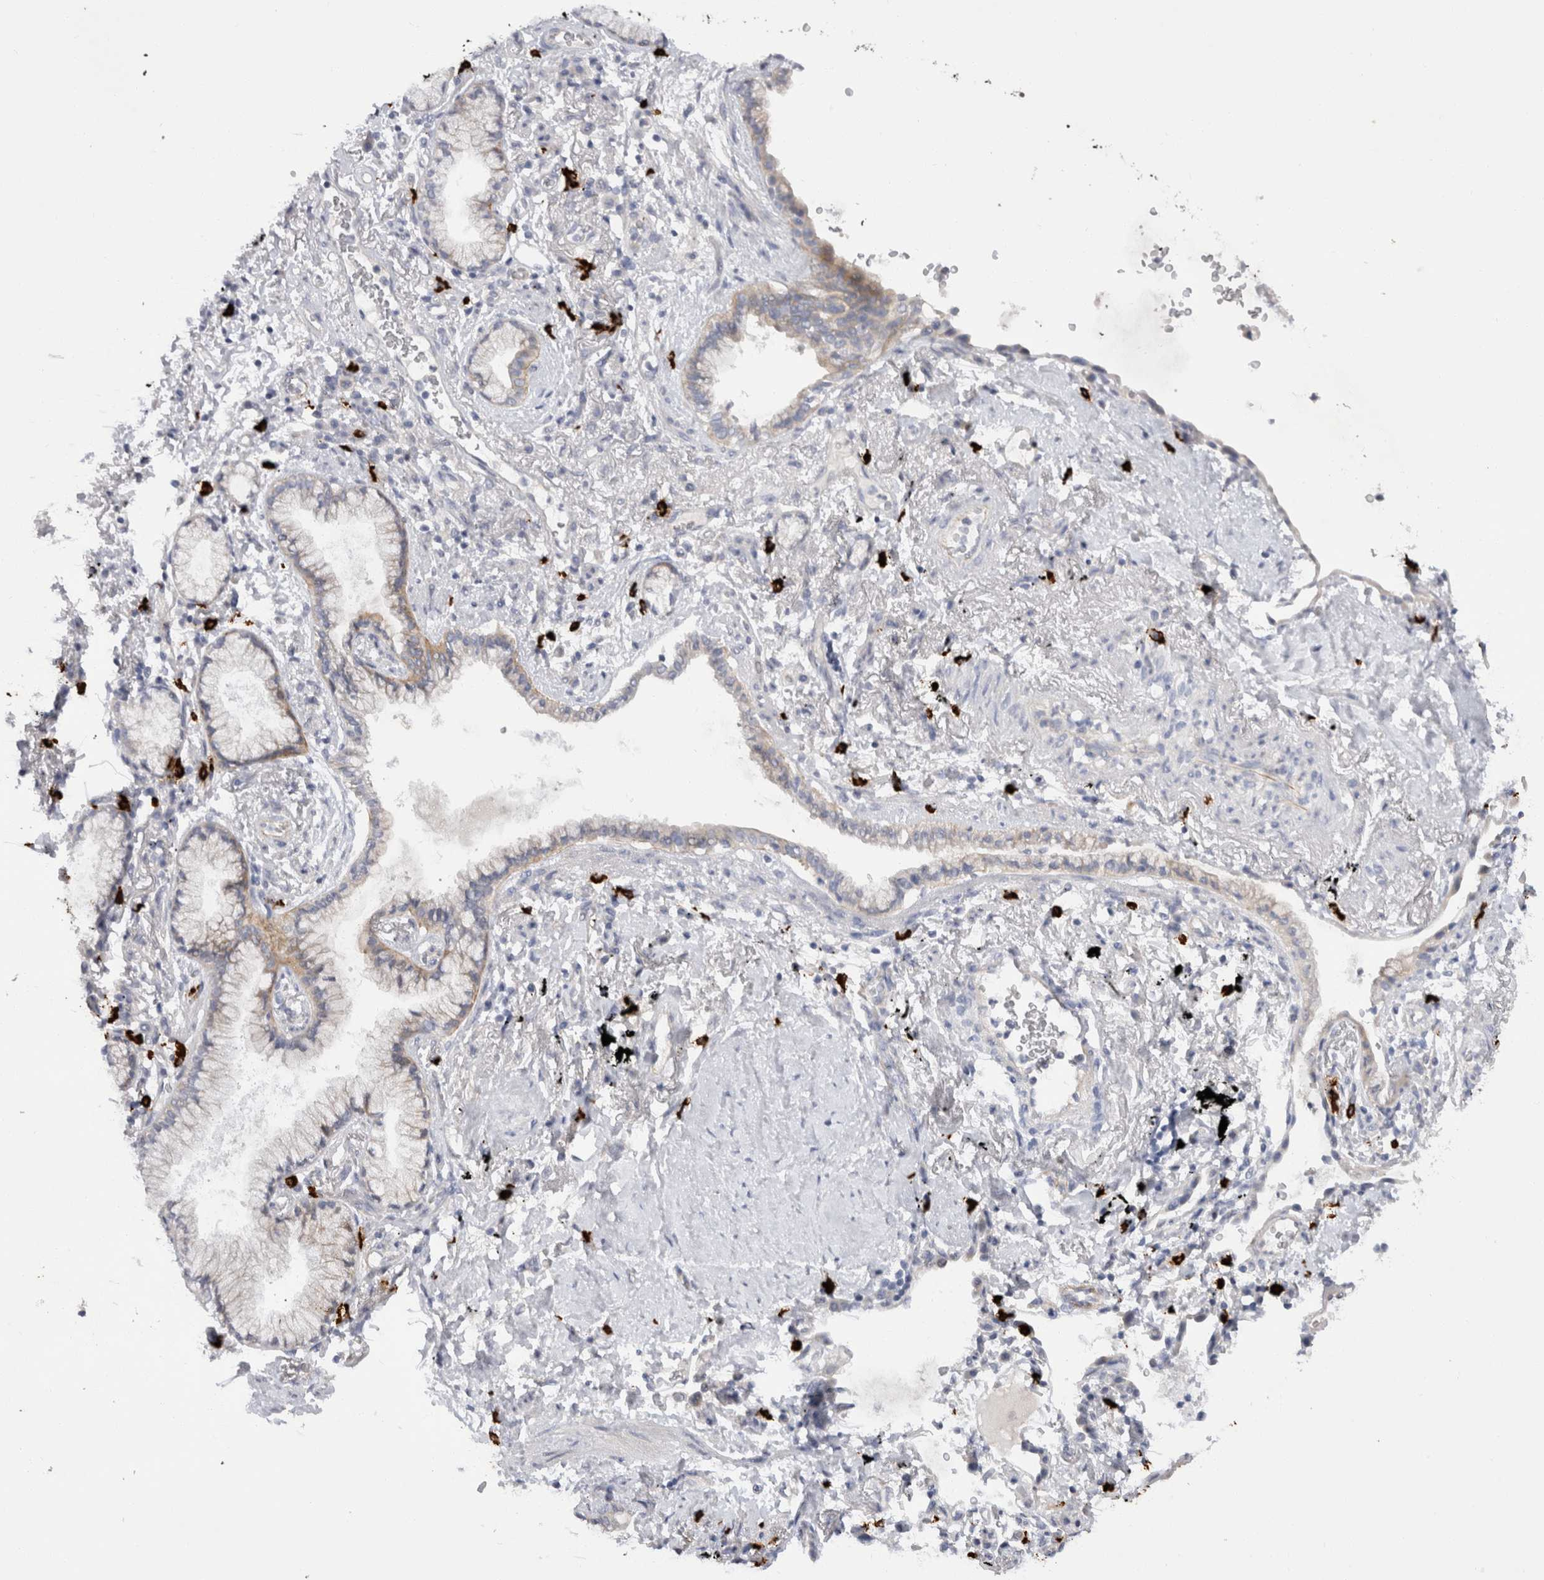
{"staining": {"intensity": "weak", "quantity": "<25%", "location": "cytoplasmic/membranous"}, "tissue": "lung cancer", "cell_type": "Tumor cells", "image_type": "cancer", "snomed": [{"axis": "morphology", "description": "Adenocarcinoma, NOS"}, {"axis": "topography", "description": "Lung"}], "caption": "An immunohistochemistry (IHC) image of lung cancer (adenocarcinoma) is shown. There is no staining in tumor cells of lung cancer (adenocarcinoma). (DAB (3,3'-diaminobenzidine) immunohistochemistry (IHC), high magnification).", "gene": "SPINK2", "patient": {"sex": "female", "age": 70}}